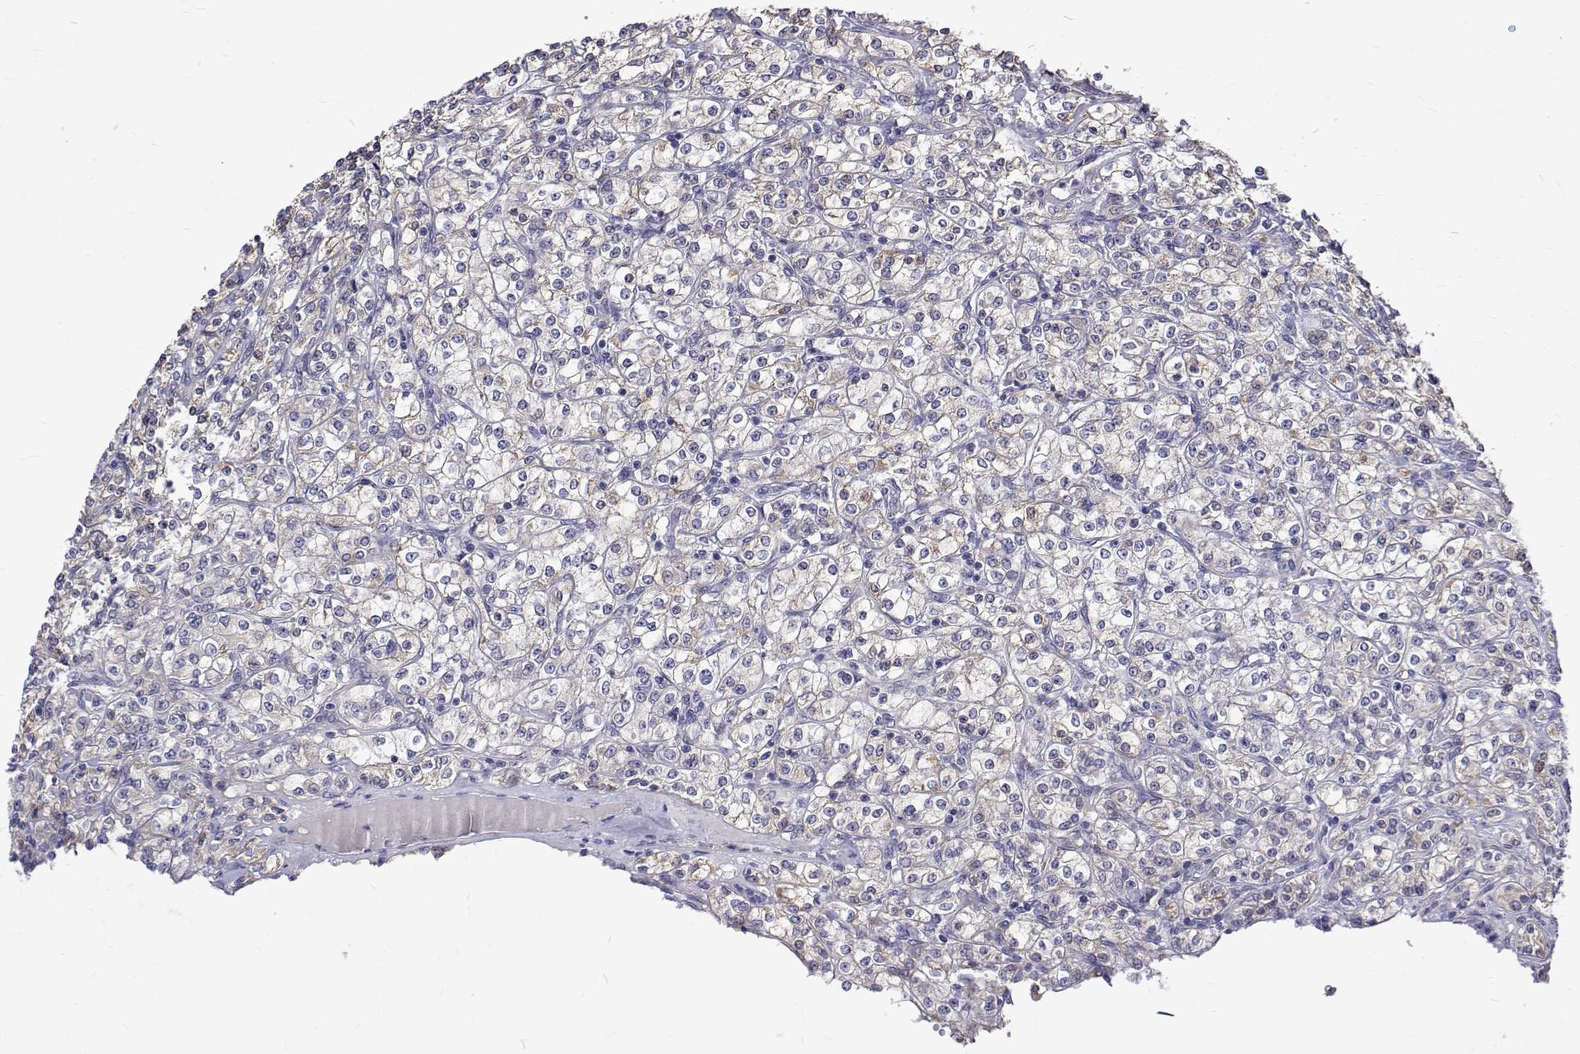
{"staining": {"intensity": "weak", "quantity": "25%-75%", "location": "cytoplasmic/membranous"}, "tissue": "renal cancer", "cell_type": "Tumor cells", "image_type": "cancer", "snomed": [{"axis": "morphology", "description": "Adenocarcinoma, NOS"}, {"axis": "topography", "description": "Kidney"}], "caption": "A micrograph showing weak cytoplasmic/membranous staining in approximately 25%-75% of tumor cells in renal cancer, as visualized by brown immunohistochemical staining.", "gene": "PADI1", "patient": {"sex": "male", "age": 77}}